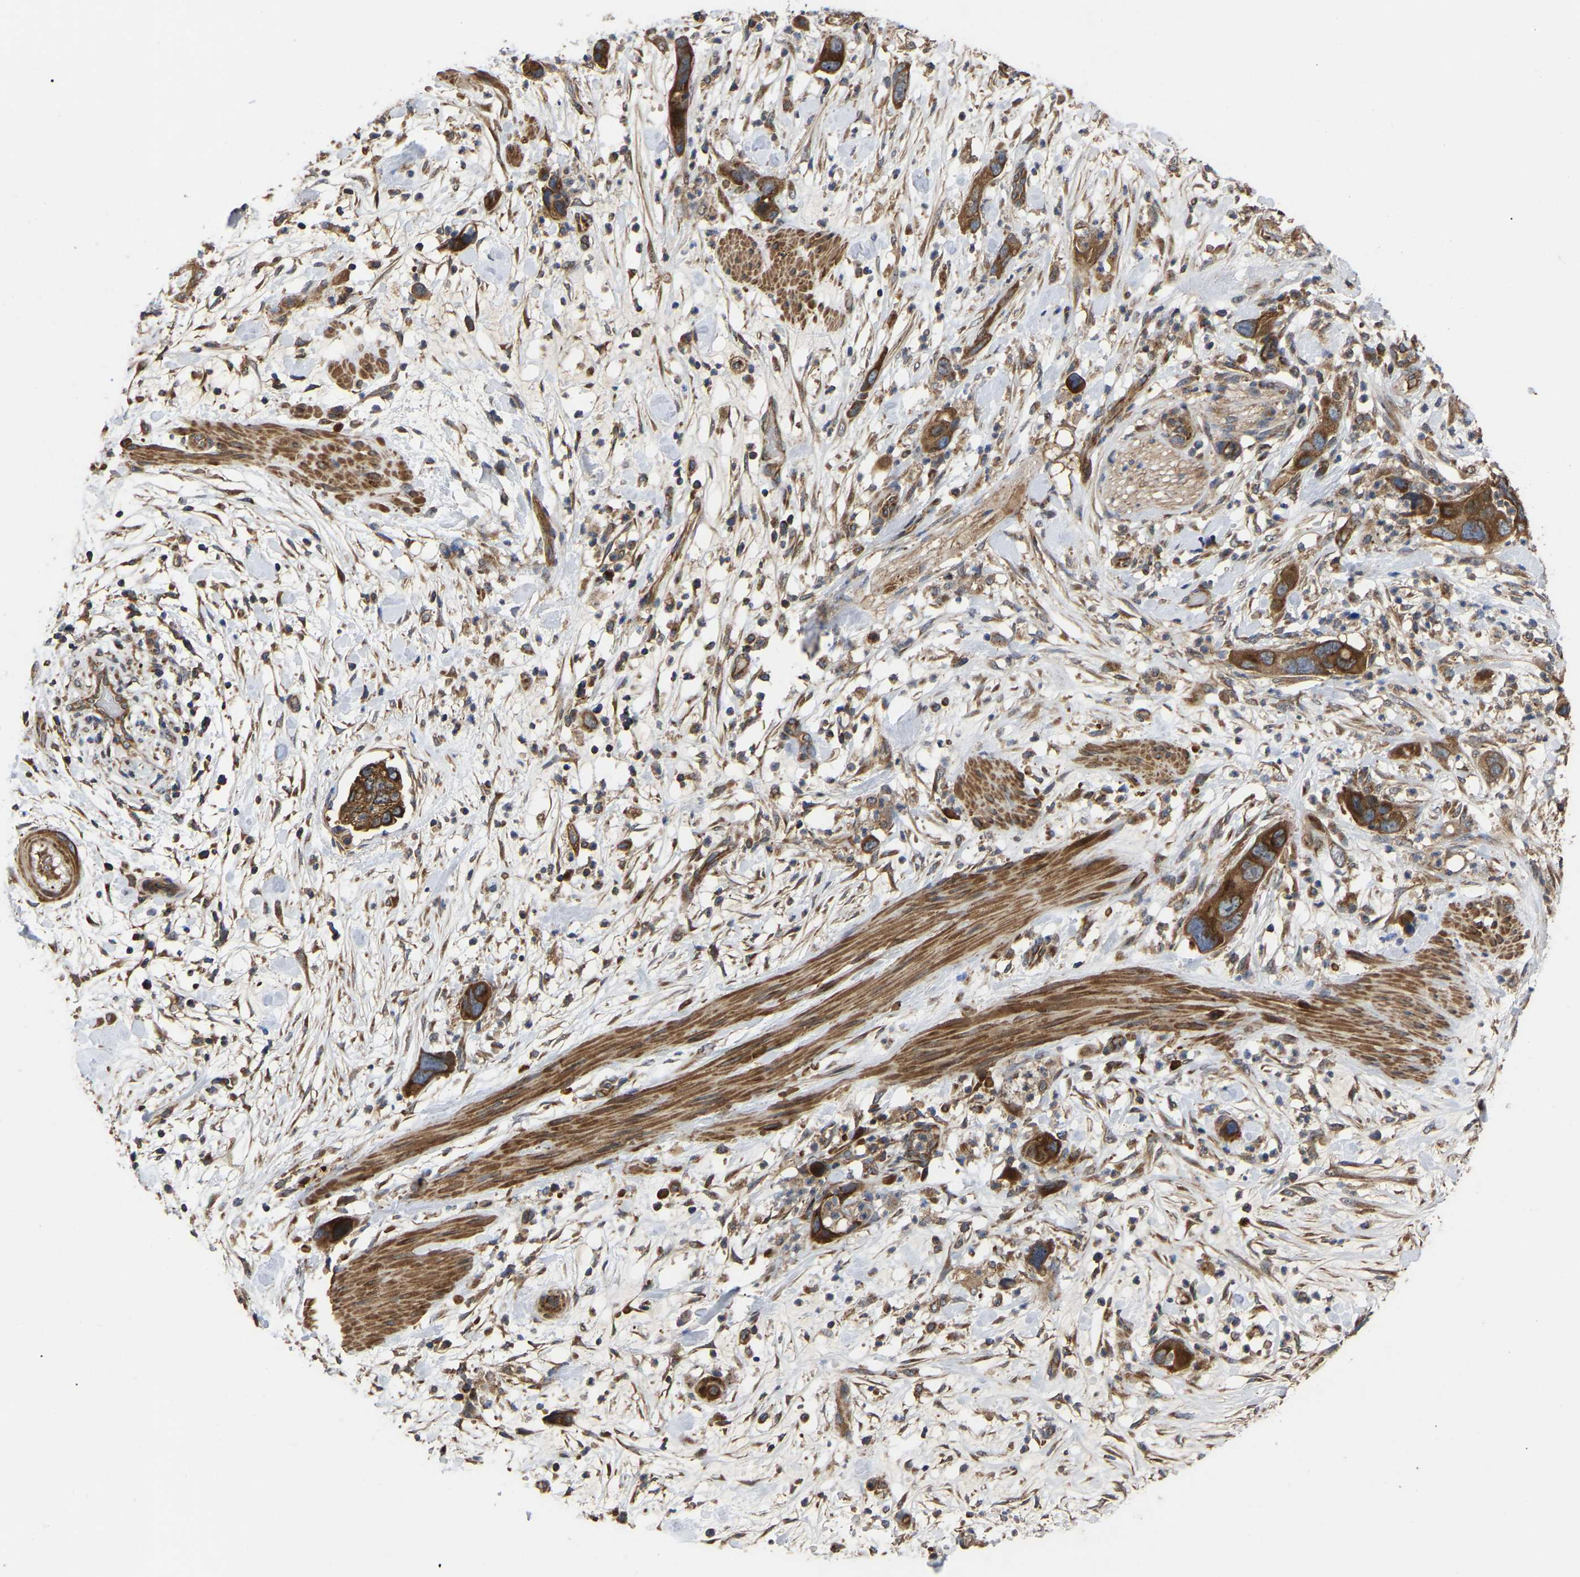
{"staining": {"intensity": "strong", "quantity": ">75%", "location": "cytoplasmic/membranous"}, "tissue": "pancreatic cancer", "cell_type": "Tumor cells", "image_type": "cancer", "snomed": [{"axis": "morphology", "description": "Adenocarcinoma, NOS"}, {"axis": "topography", "description": "Pancreas"}], "caption": "Protein expression analysis of human pancreatic cancer reveals strong cytoplasmic/membranous positivity in about >75% of tumor cells.", "gene": "GCC1", "patient": {"sex": "female", "age": 71}}